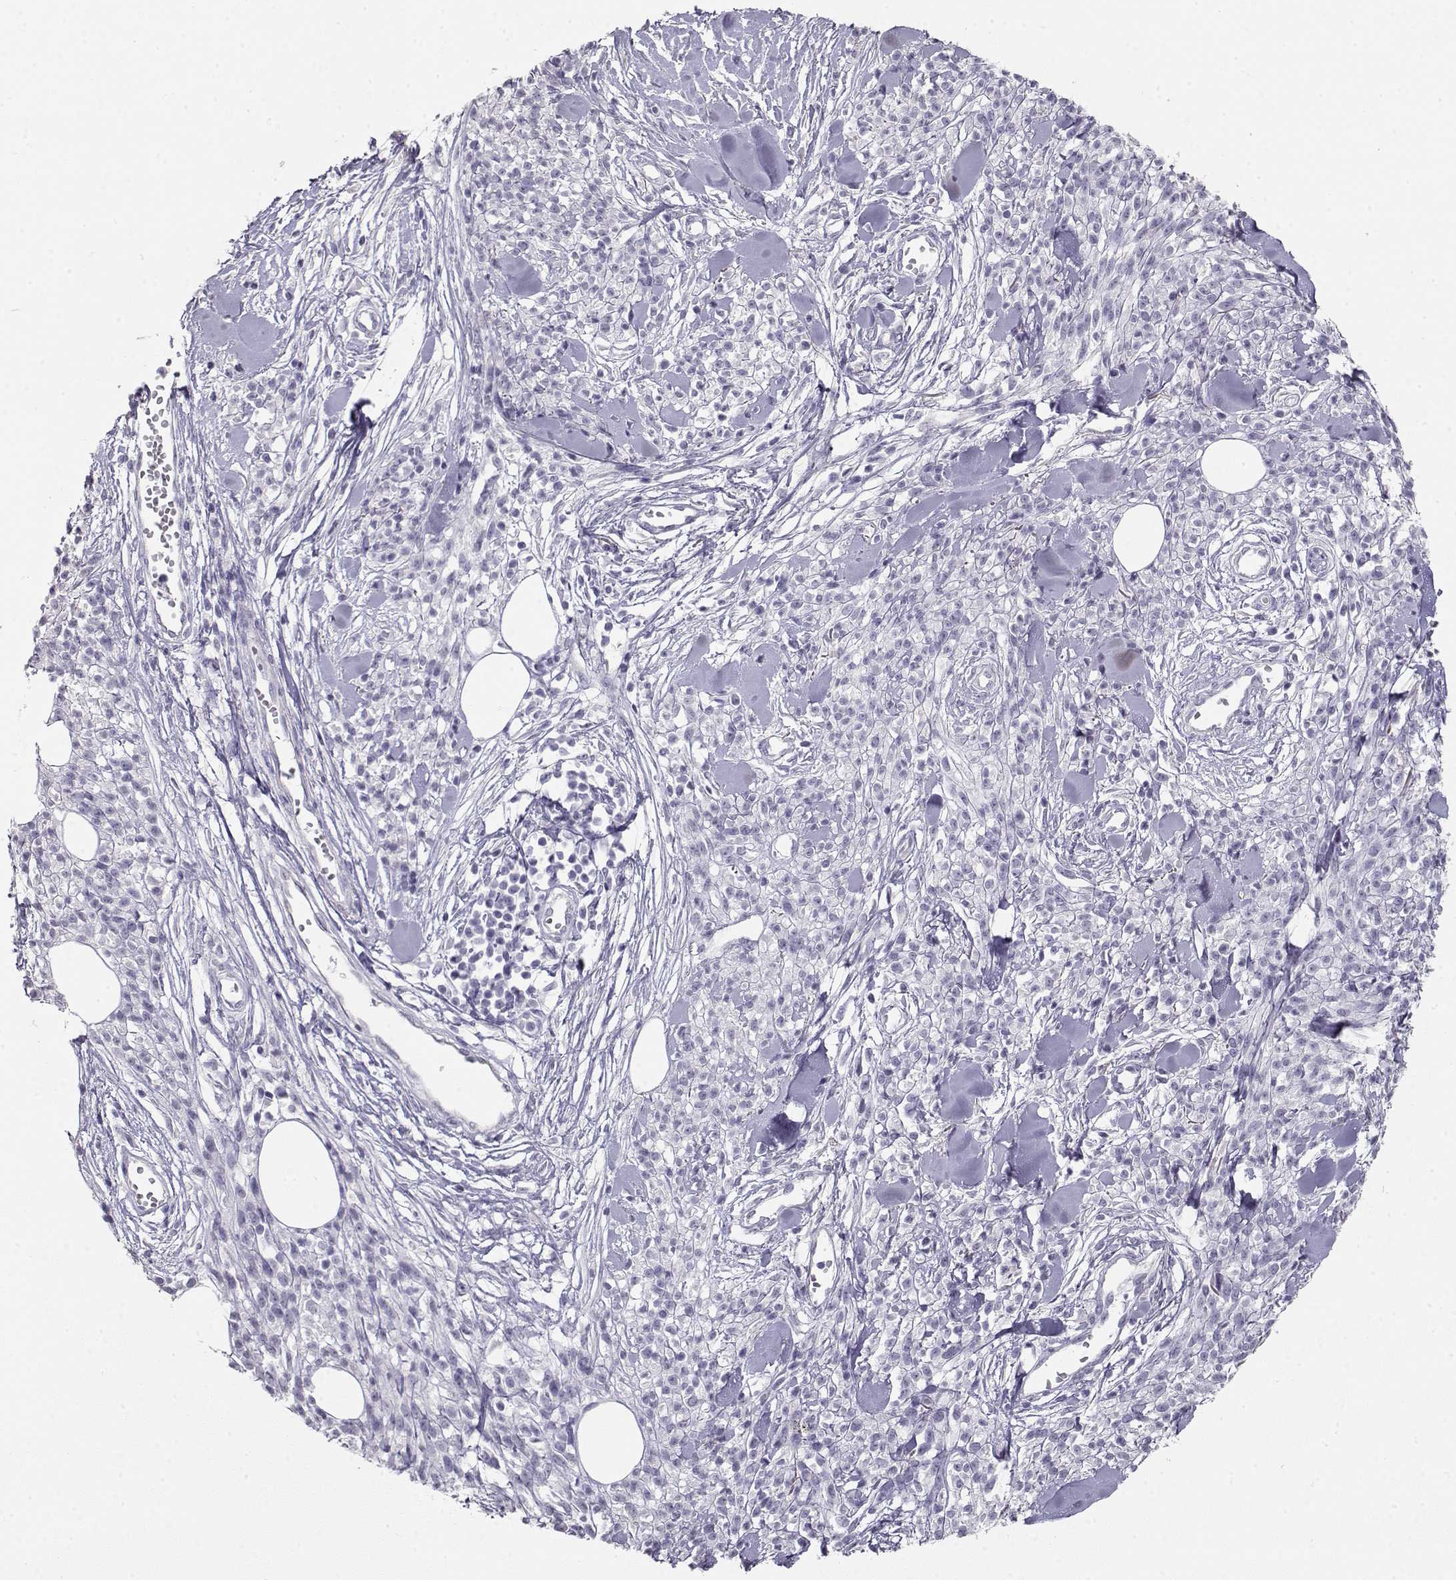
{"staining": {"intensity": "negative", "quantity": "none", "location": "none"}, "tissue": "melanoma", "cell_type": "Tumor cells", "image_type": "cancer", "snomed": [{"axis": "morphology", "description": "Malignant melanoma, NOS"}, {"axis": "topography", "description": "Skin"}, {"axis": "topography", "description": "Skin of trunk"}], "caption": "The micrograph exhibits no significant staining in tumor cells of melanoma.", "gene": "NUTM1", "patient": {"sex": "male", "age": 74}}